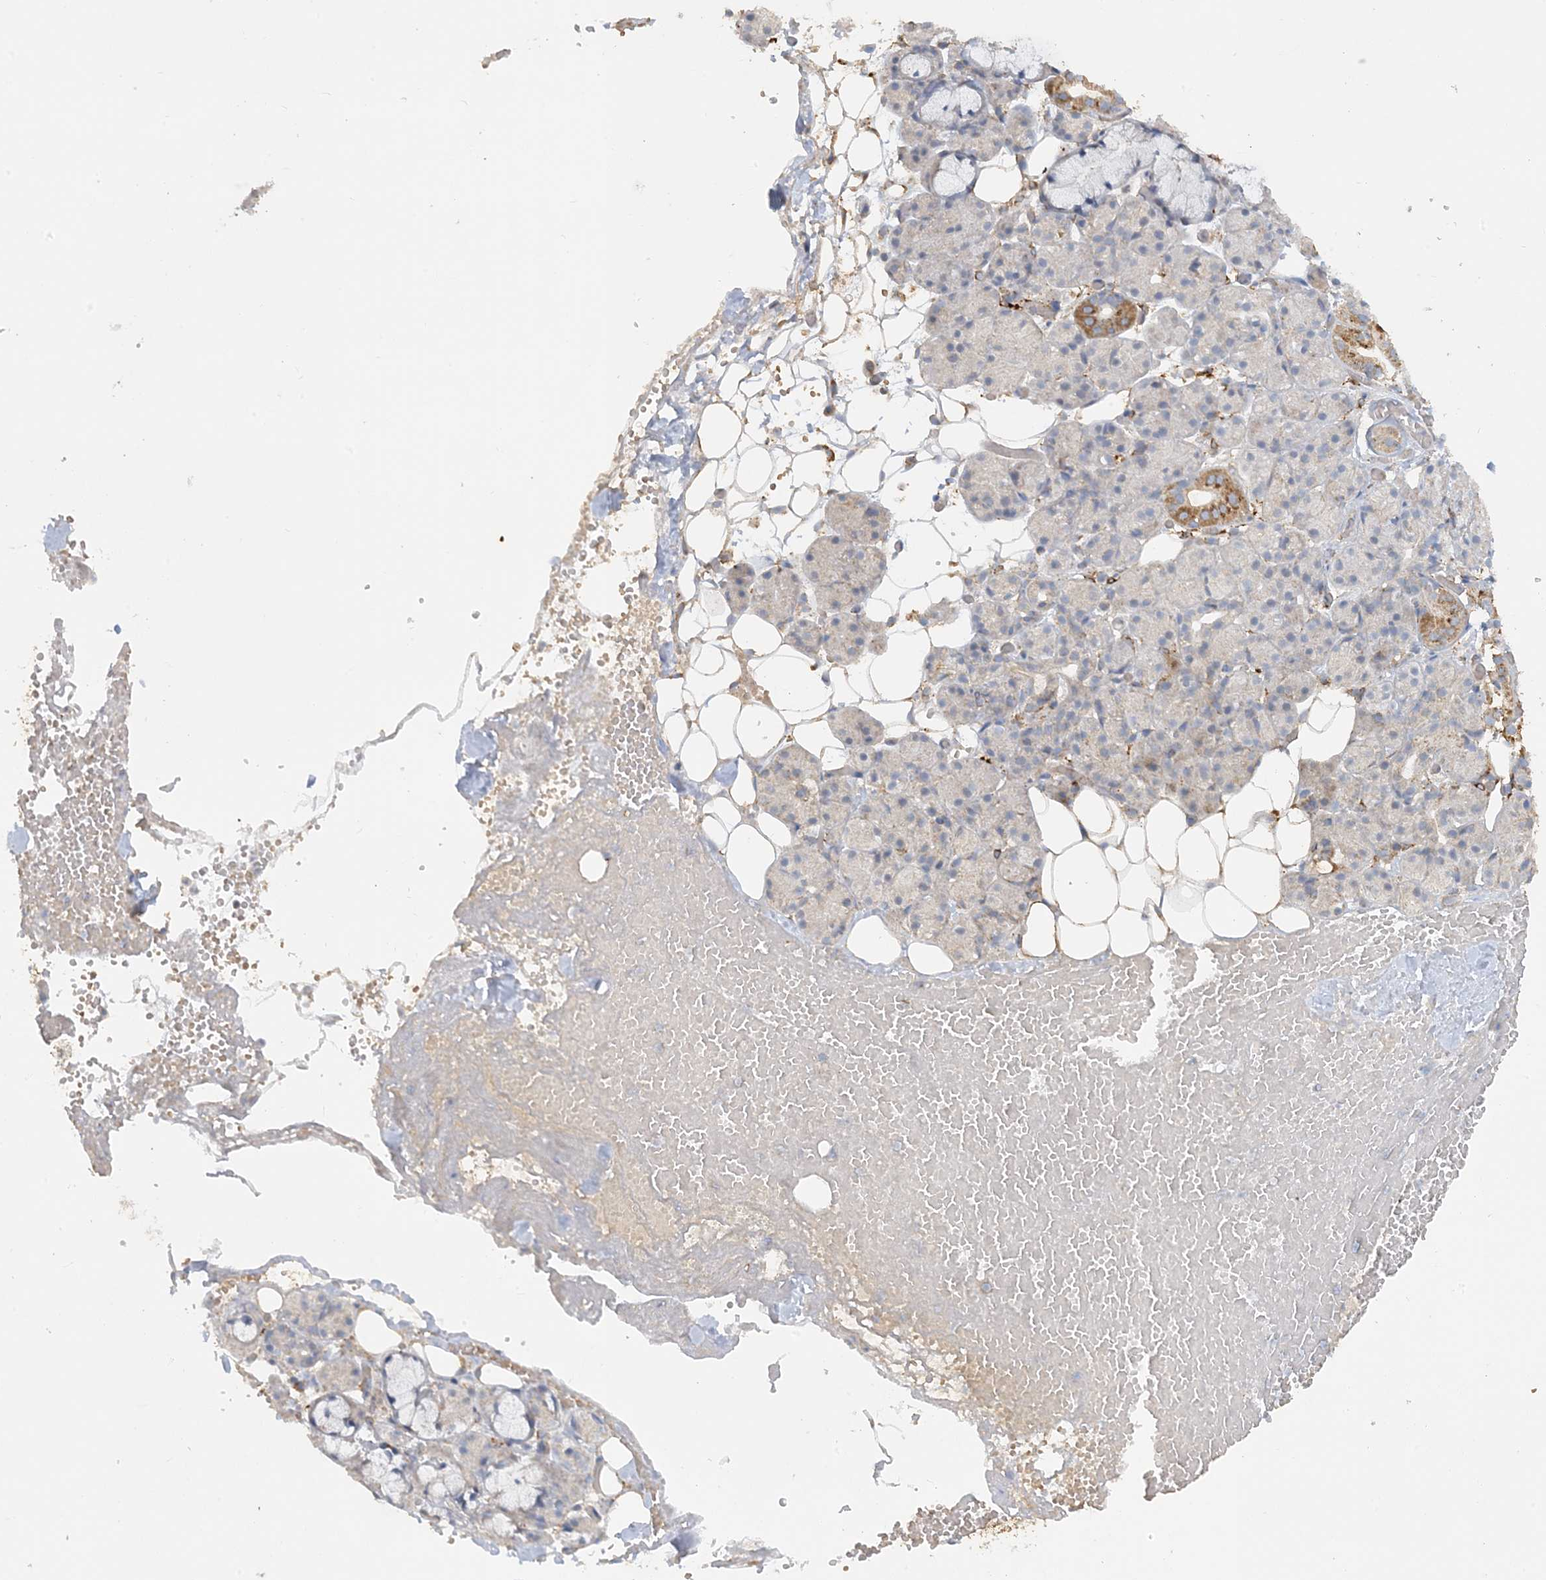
{"staining": {"intensity": "strong", "quantity": "<25%", "location": "cytoplasmic/membranous"}, "tissue": "salivary gland", "cell_type": "Glandular cells", "image_type": "normal", "snomed": [{"axis": "morphology", "description": "Normal tissue, NOS"}, {"axis": "topography", "description": "Salivary gland"}], "caption": "A high-resolution histopathology image shows immunohistochemistry (IHC) staining of normal salivary gland, which exhibits strong cytoplasmic/membranous expression in about <25% of glandular cells. The protein of interest is shown in brown color, while the nuclei are stained blue.", "gene": "SFMBT2", "patient": {"sex": "male", "age": 63}}